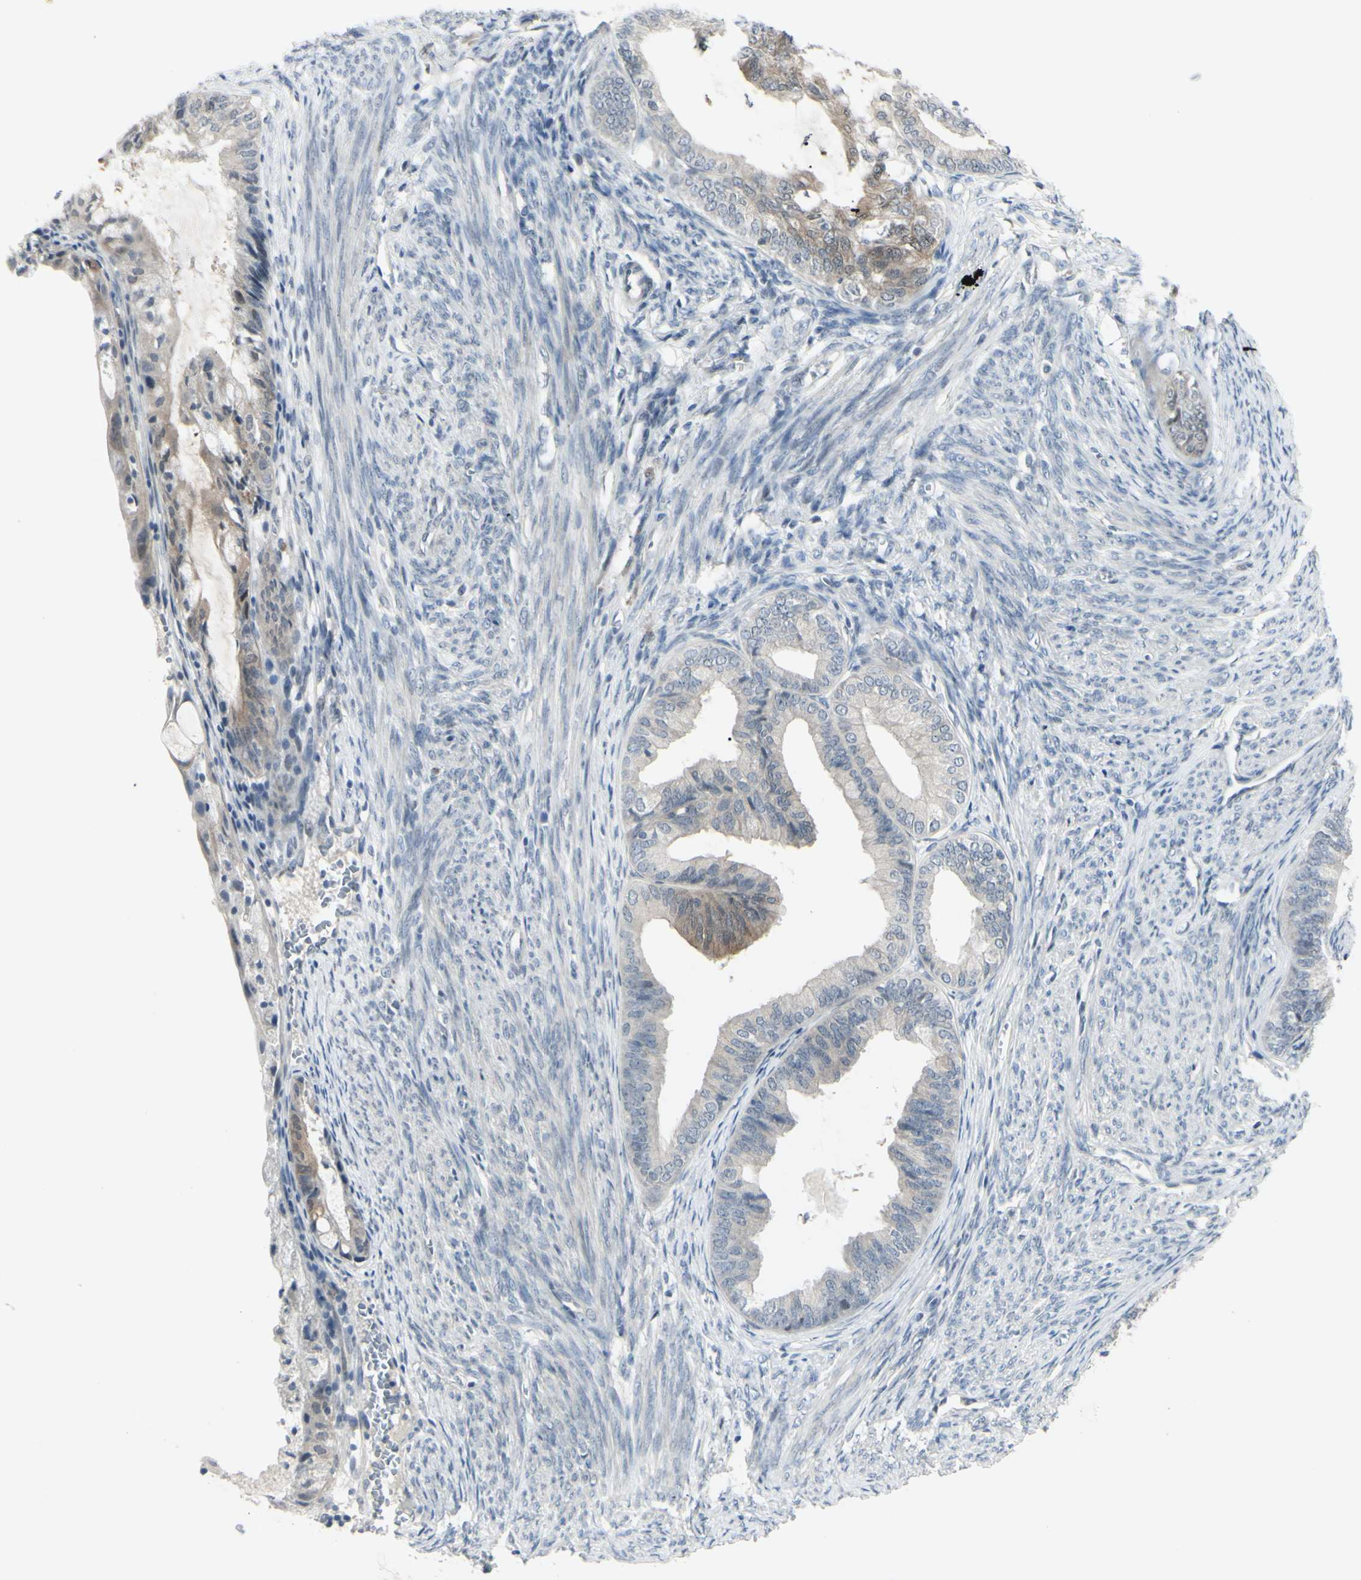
{"staining": {"intensity": "moderate", "quantity": "25%-75%", "location": "cytoplasmic/membranous"}, "tissue": "endometrial cancer", "cell_type": "Tumor cells", "image_type": "cancer", "snomed": [{"axis": "morphology", "description": "Adenocarcinoma, NOS"}, {"axis": "topography", "description": "Endometrium"}], "caption": "Immunohistochemical staining of human endometrial cancer (adenocarcinoma) reveals medium levels of moderate cytoplasmic/membranous positivity in approximately 25%-75% of tumor cells.", "gene": "ETNK1", "patient": {"sex": "female", "age": 86}}